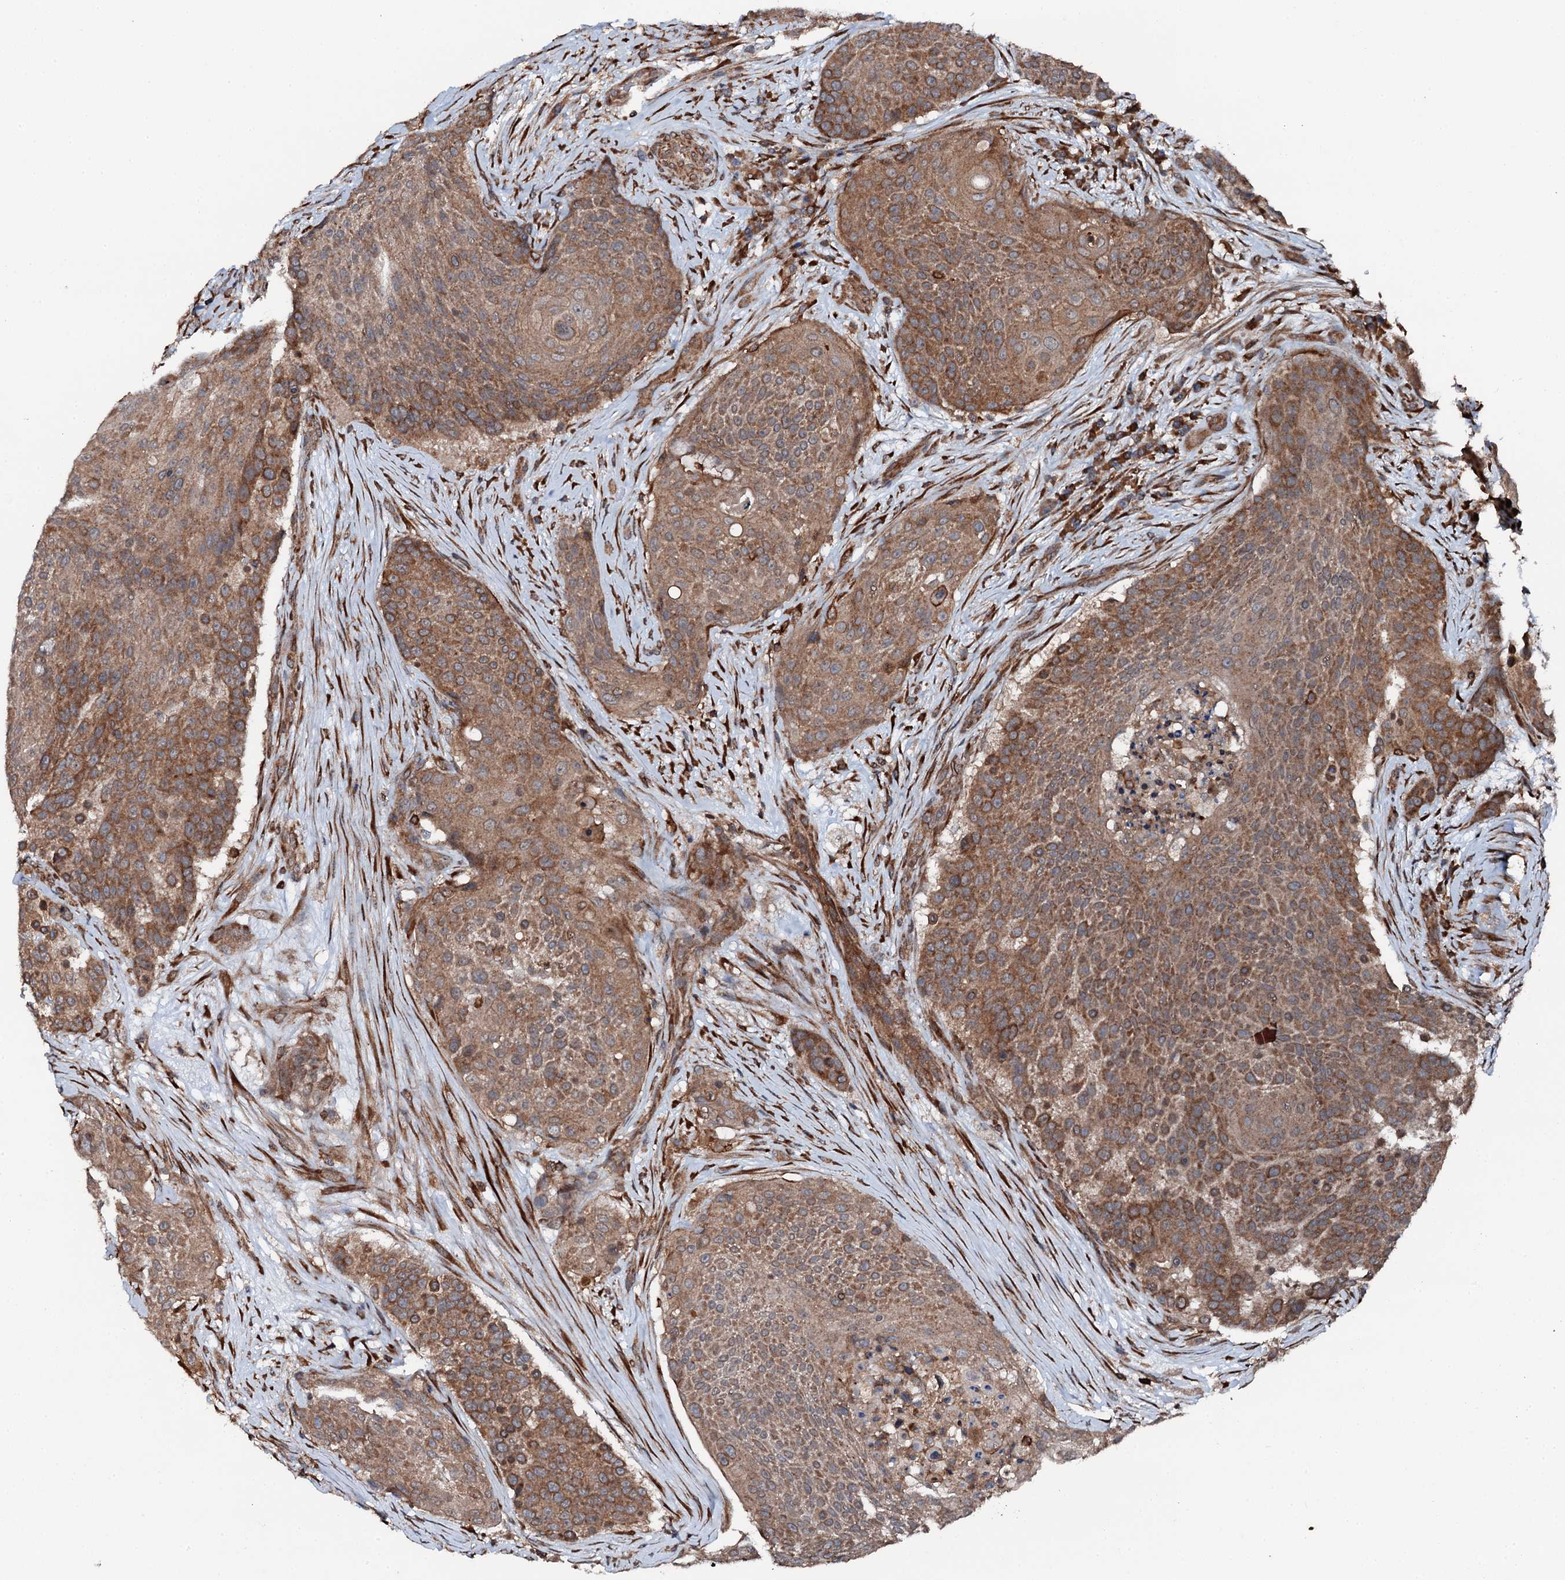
{"staining": {"intensity": "moderate", "quantity": ">75%", "location": "cytoplasmic/membranous"}, "tissue": "urothelial cancer", "cell_type": "Tumor cells", "image_type": "cancer", "snomed": [{"axis": "morphology", "description": "Urothelial carcinoma, High grade"}, {"axis": "topography", "description": "Urinary bladder"}], "caption": "High-grade urothelial carcinoma stained for a protein demonstrates moderate cytoplasmic/membranous positivity in tumor cells. (IHC, brightfield microscopy, high magnification).", "gene": "EDC4", "patient": {"sex": "female", "age": 63}}